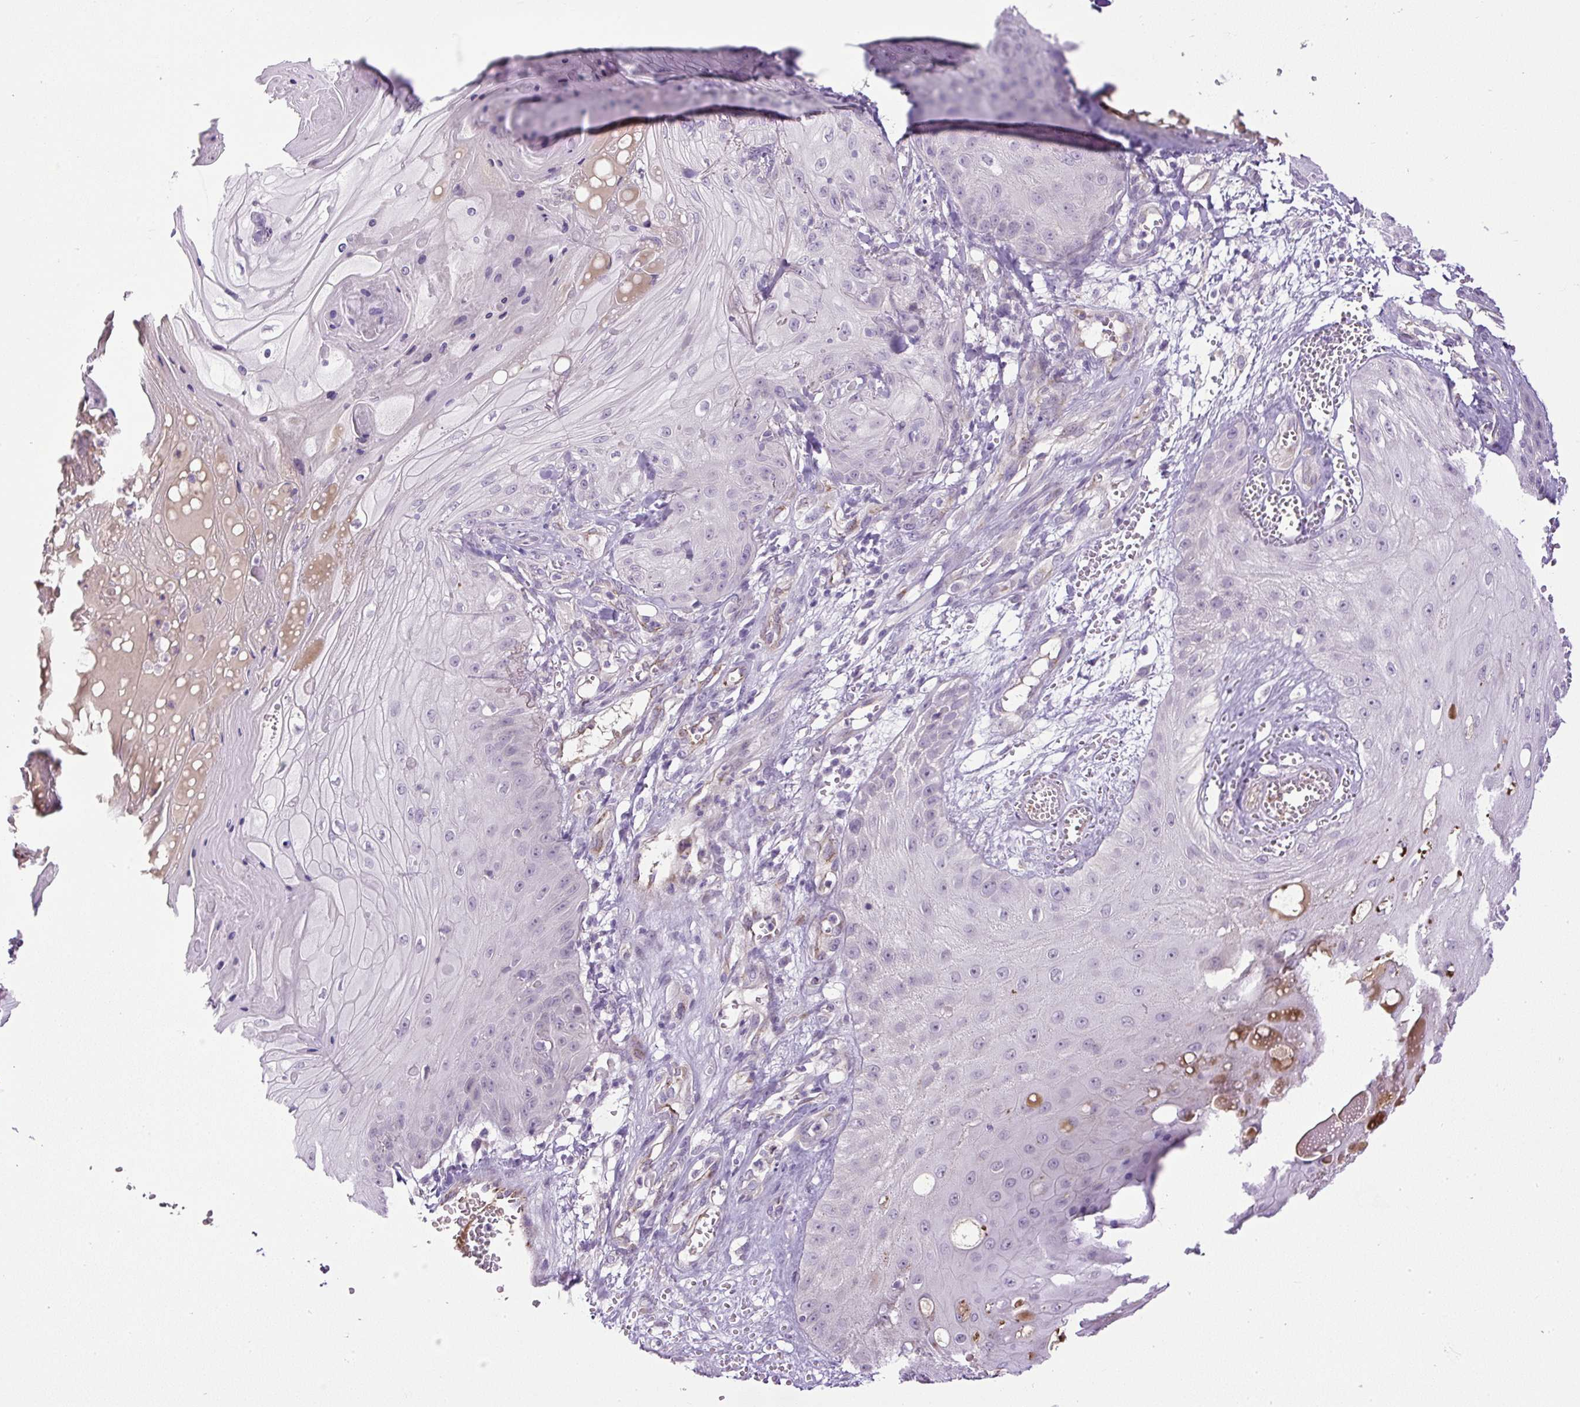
{"staining": {"intensity": "negative", "quantity": "none", "location": "none"}, "tissue": "skin cancer", "cell_type": "Tumor cells", "image_type": "cancer", "snomed": [{"axis": "morphology", "description": "Squamous cell carcinoma, NOS"}, {"axis": "topography", "description": "Skin"}], "caption": "Histopathology image shows no significant protein staining in tumor cells of skin cancer (squamous cell carcinoma). (Stains: DAB immunohistochemistry with hematoxylin counter stain, Microscopy: brightfield microscopy at high magnification).", "gene": "LEFTY2", "patient": {"sex": "male", "age": 74}}